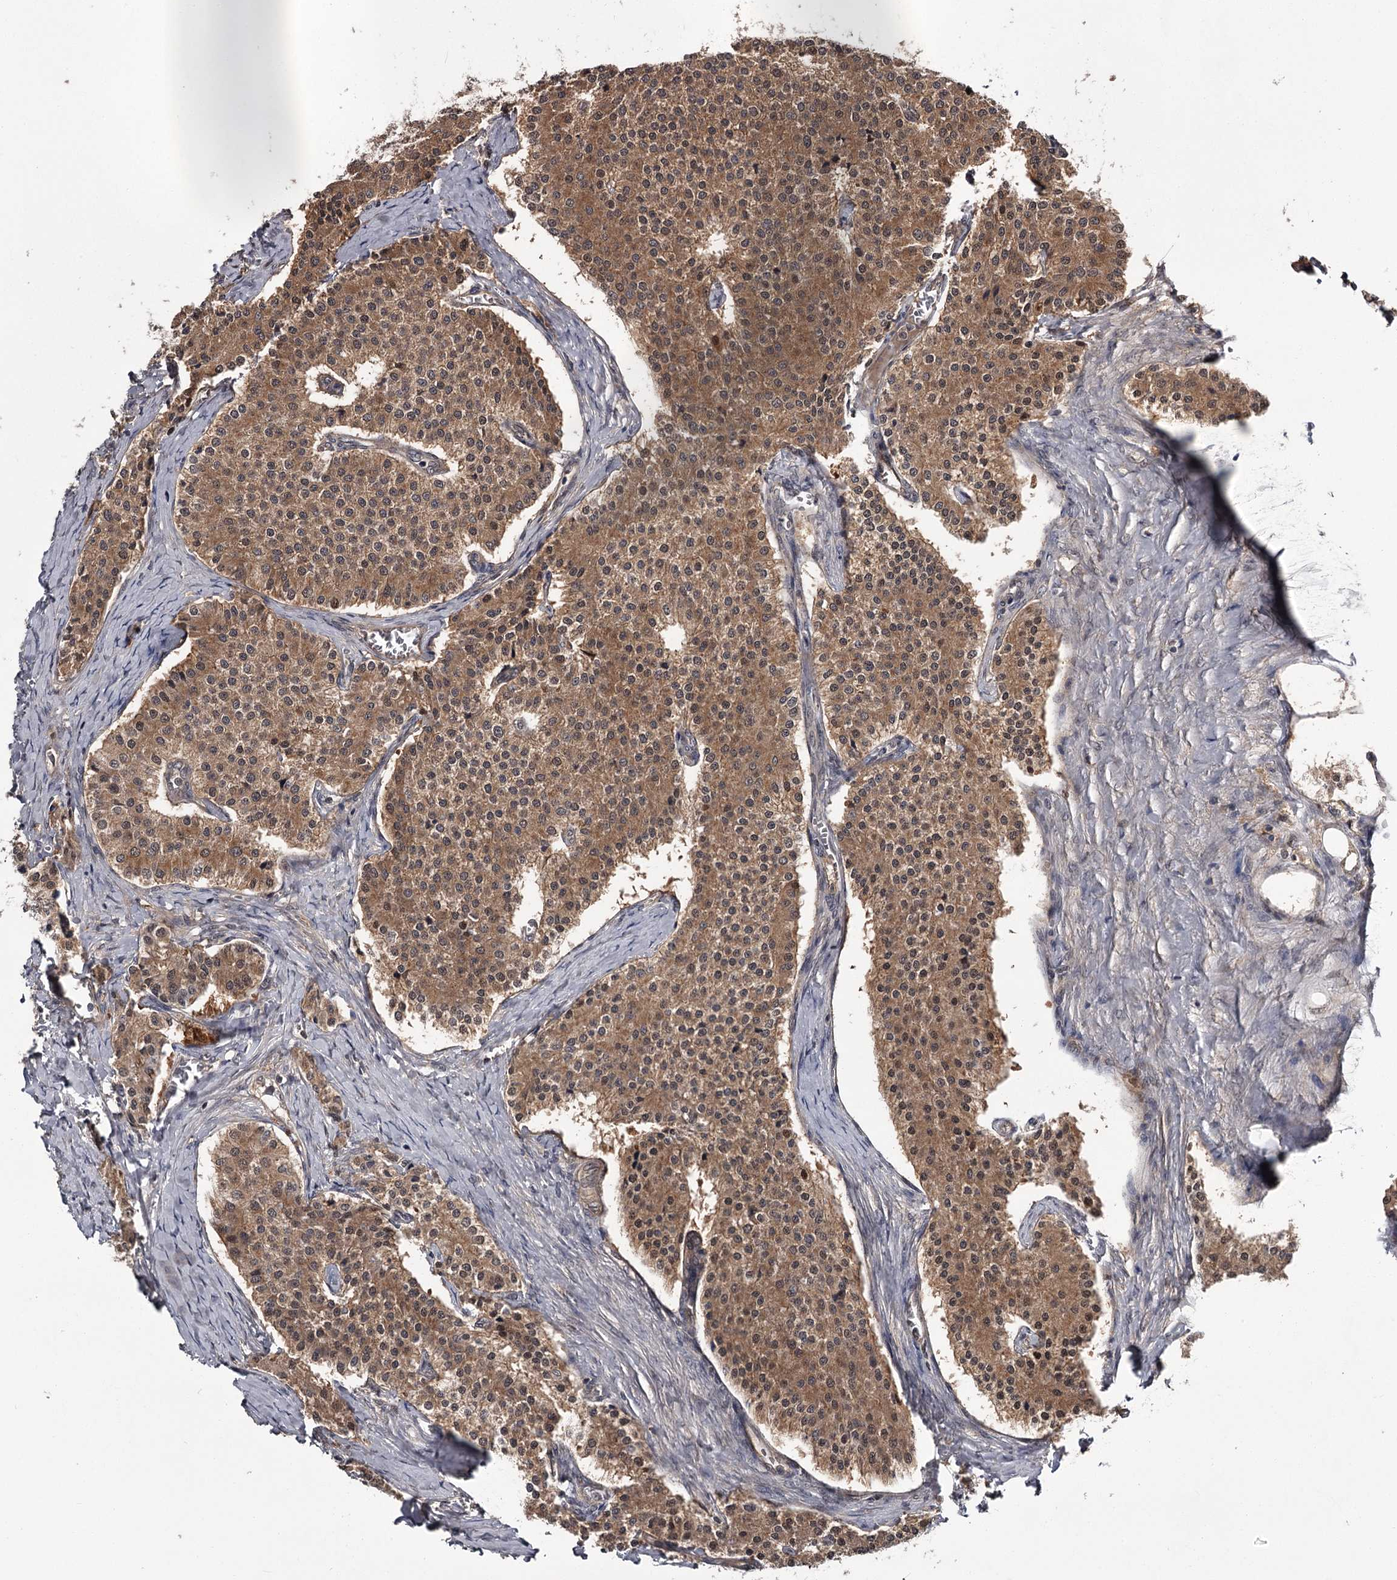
{"staining": {"intensity": "moderate", "quantity": ">75%", "location": "cytoplasmic/membranous"}, "tissue": "carcinoid", "cell_type": "Tumor cells", "image_type": "cancer", "snomed": [{"axis": "morphology", "description": "Carcinoid, malignant, NOS"}, {"axis": "topography", "description": "Colon"}], "caption": "A histopathology image showing moderate cytoplasmic/membranous positivity in approximately >75% of tumor cells in carcinoid, as visualized by brown immunohistochemical staining.", "gene": "DAO", "patient": {"sex": "female", "age": 52}}